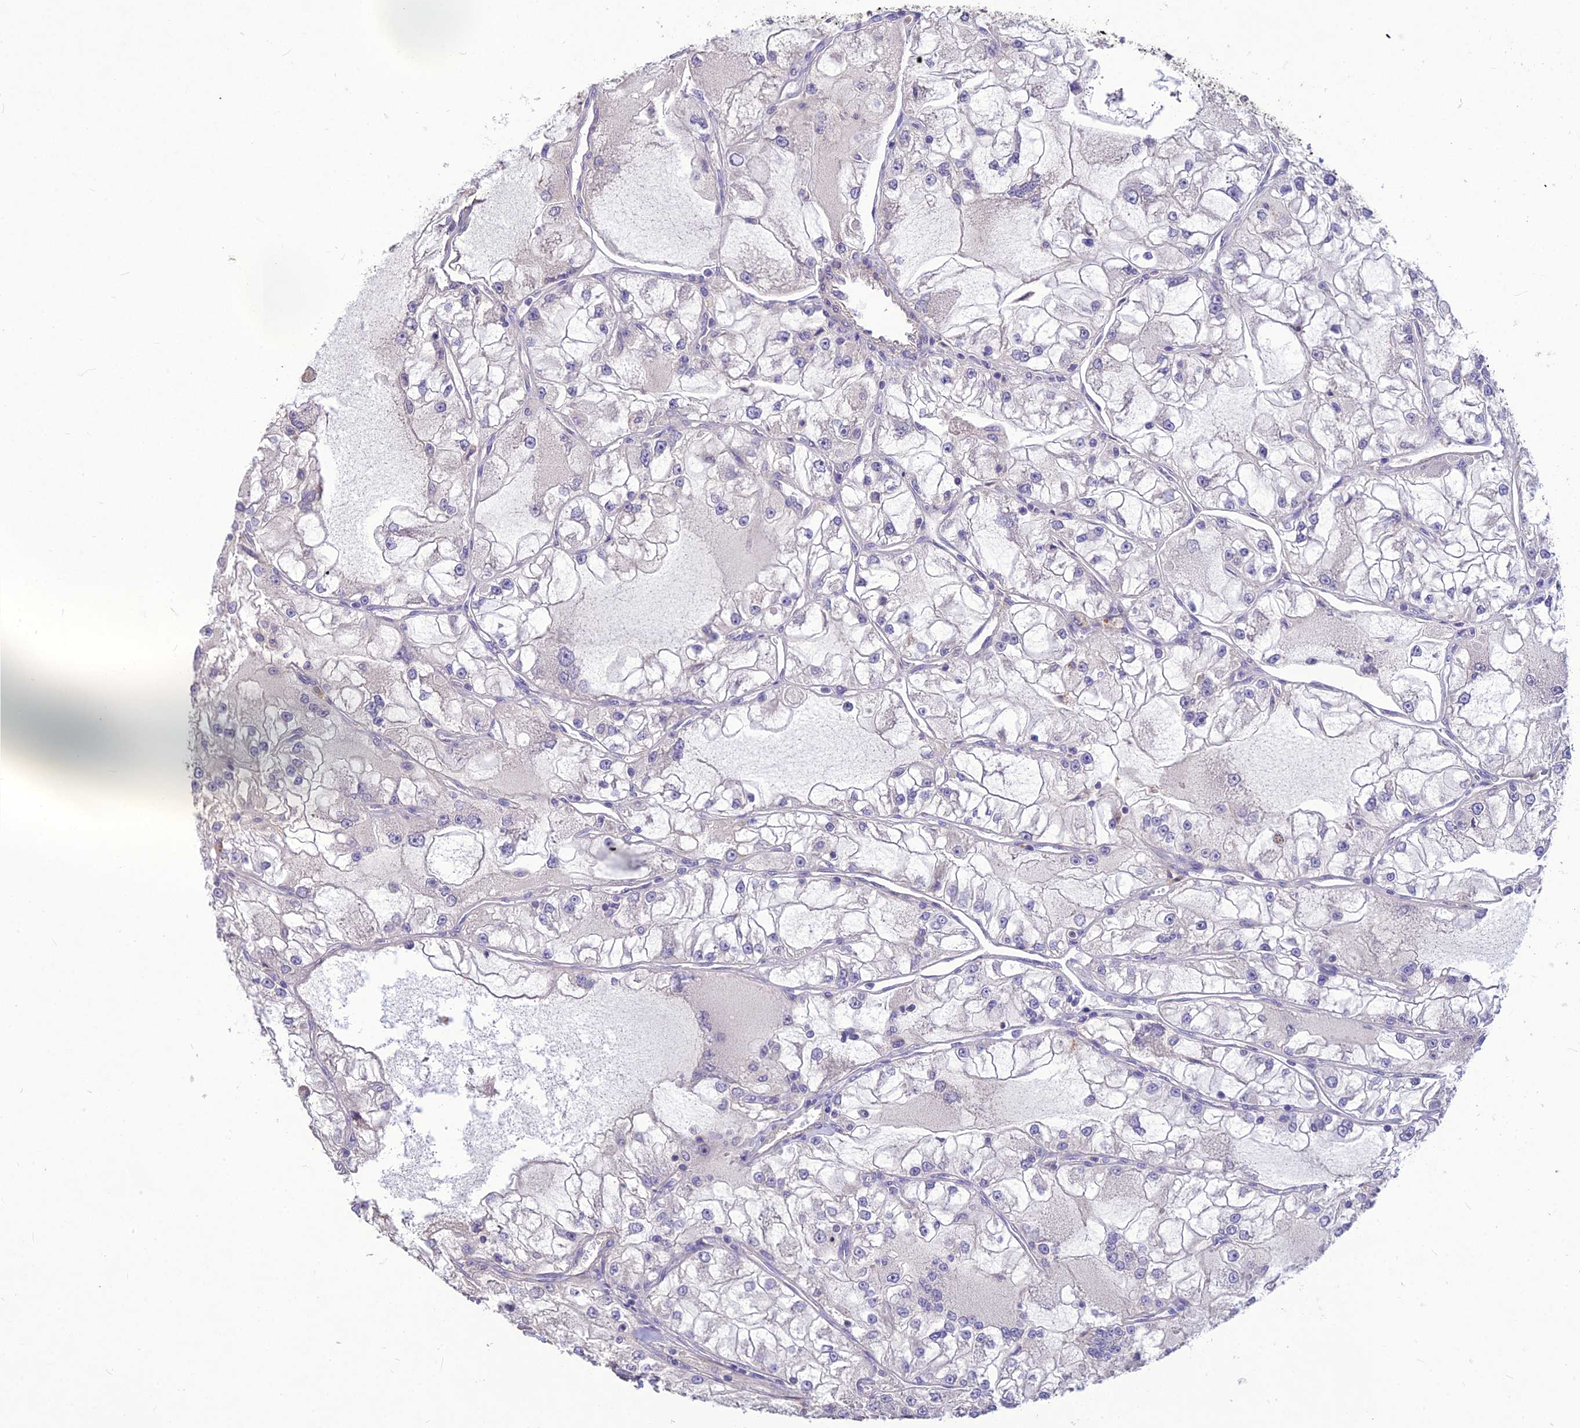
{"staining": {"intensity": "negative", "quantity": "none", "location": "none"}, "tissue": "renal cancer", "cell_type": "Tumor cells", "image_type": "cancer", "snomed": [{"axis": "morphology", "description": "Adenocarcinoma, NOS"}, {"axis": "topography", "description": "Kidney"}], "caption": "High power microscopy histopathology image of an IHC histopathology image of renal cancer (adenocarcinoma), revealing no significant positivity in tumor cells.", "gene": "CLUH", "patient": {"sex": "female", "age": 72}}